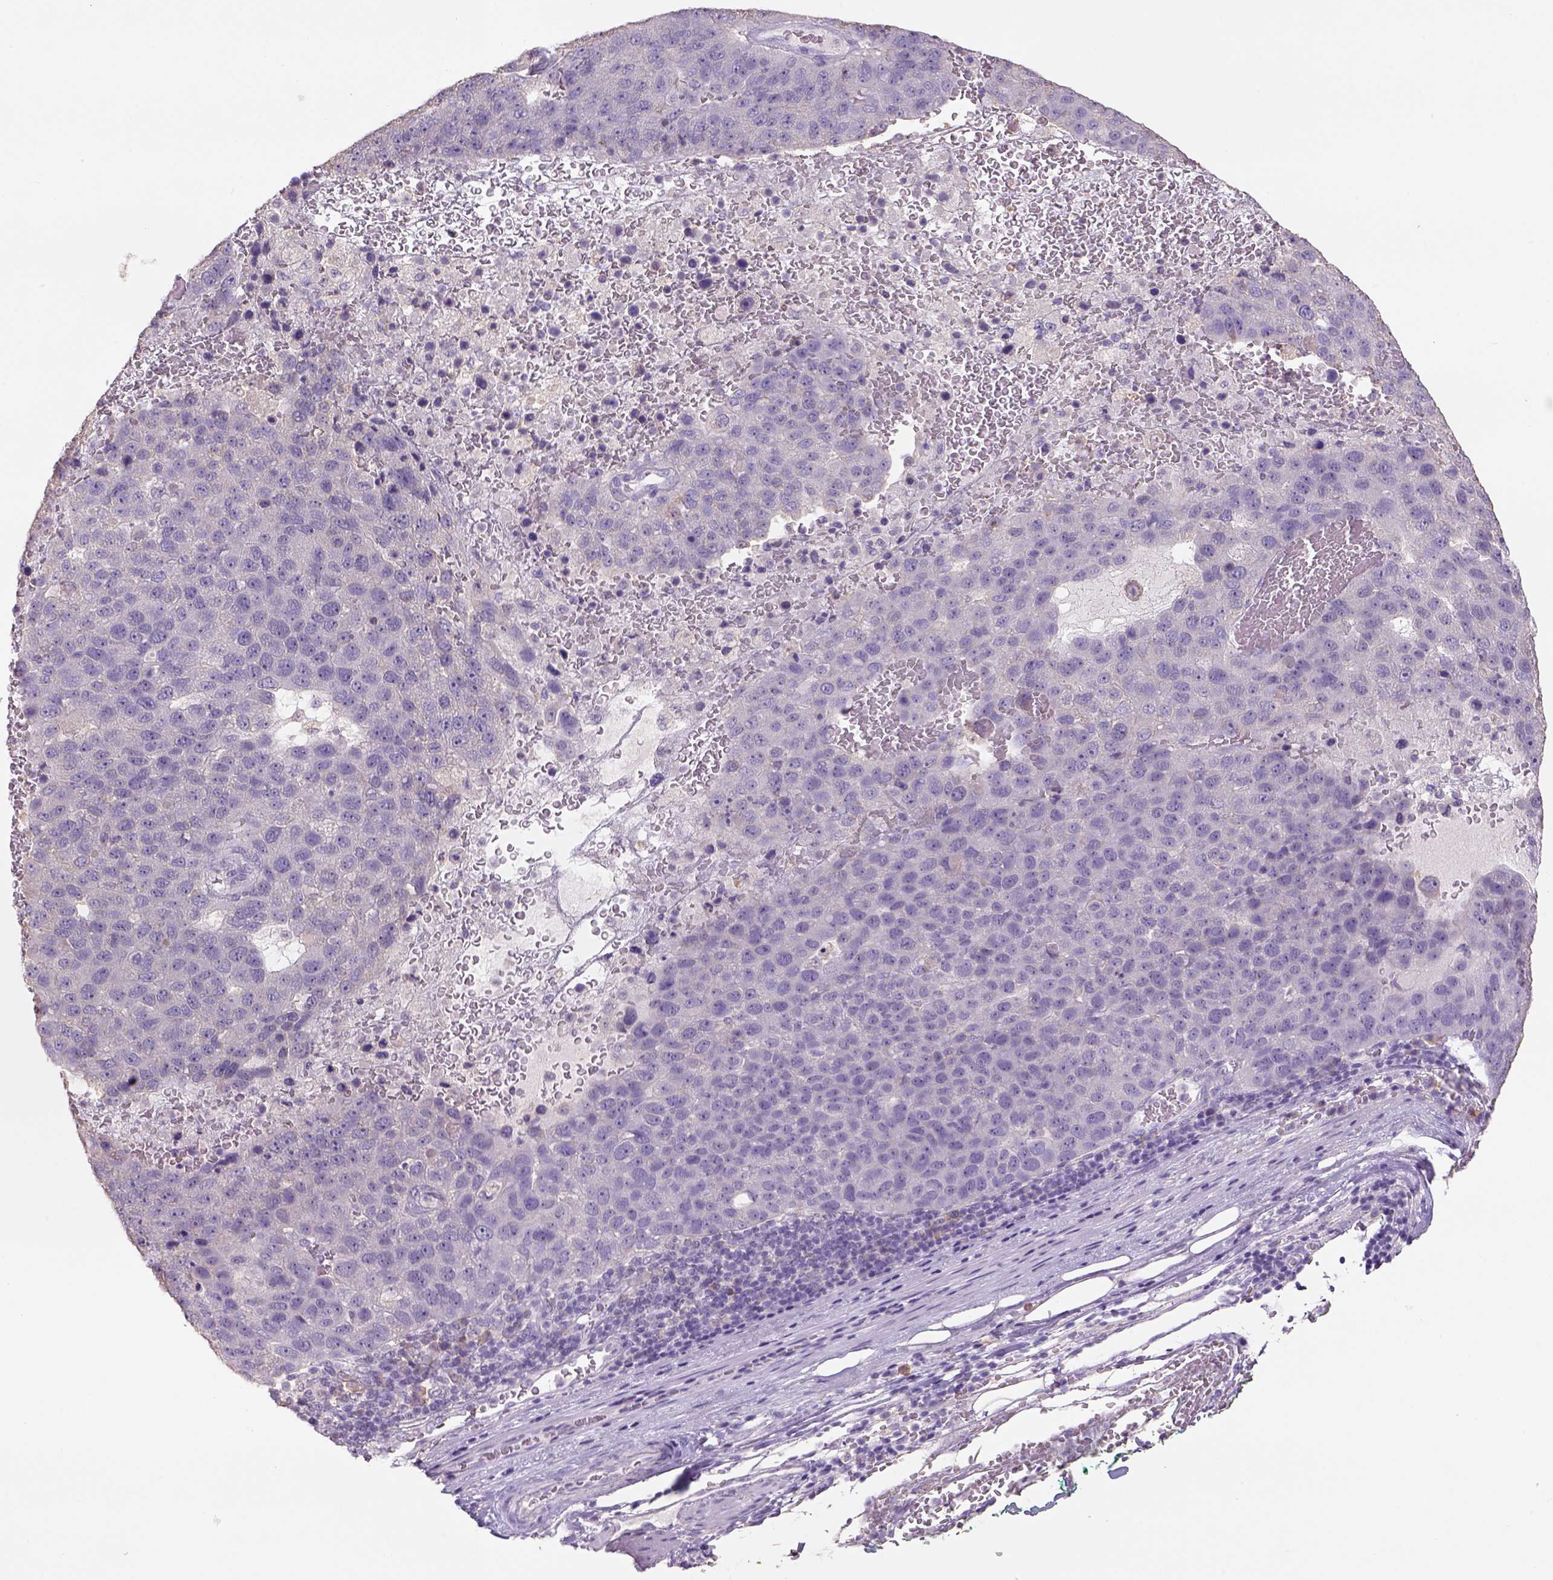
{"staining": {"intensity": "negative", "quantity": "none", "location": "none"}, "tissue": "pancreatic cancer", "cell_type": "Tumor cells", "image_type": "cancer", "snomed": [{"axis": "morphology", "description": "Adenocarcinoma, NOS"}, {"axis": "topography", "description": "Pancreas"}], "caption": "IHC of pancreatic cancer shows no expression in tumor cells.", "gene": "NAALAD2", "patient": {"sex": "female", "age": 61}}